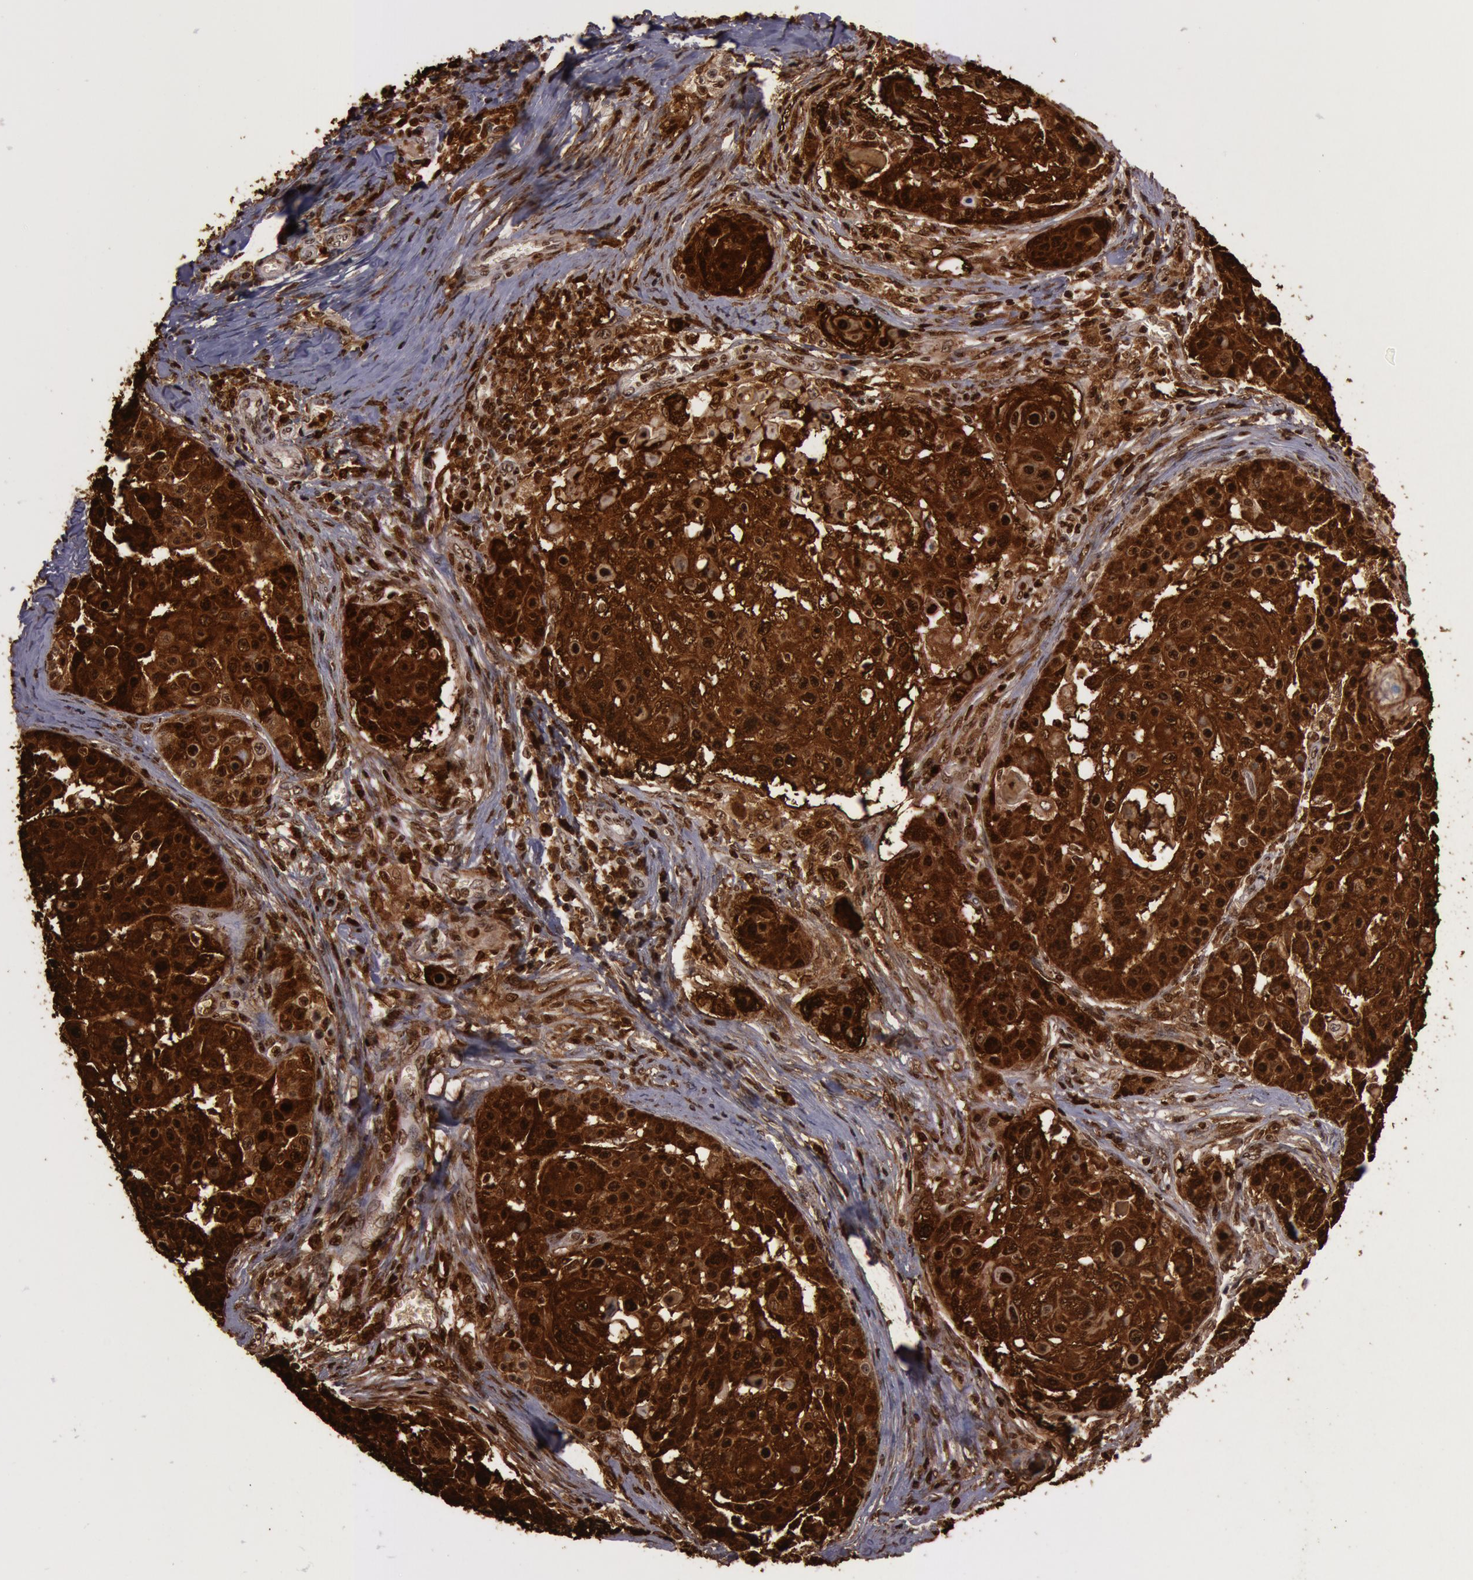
{"staining": {"intensity": "strong", "quantity": ">75%", "location": "cytoplasmic/membranous,nuclear"}, "tissue": "skin cancer", "cell_type": "Tumor cells", "image_type": "cancer", "snomed": [{"axis": "morphology", "description": "Squamous cell carcinoma, NOS"}, {"axis": "topography", "description": "Skin"}], "caption": "Tumor cells show strong cytoplasmic/membranous and nuclear positivity in about >75% of cells in skin squamous cell carcinoma. (DAB IHC with brightfield microscopy, high magnification).", "gene": "S100A7", "patient": {"sex": "female", "age": 57}}